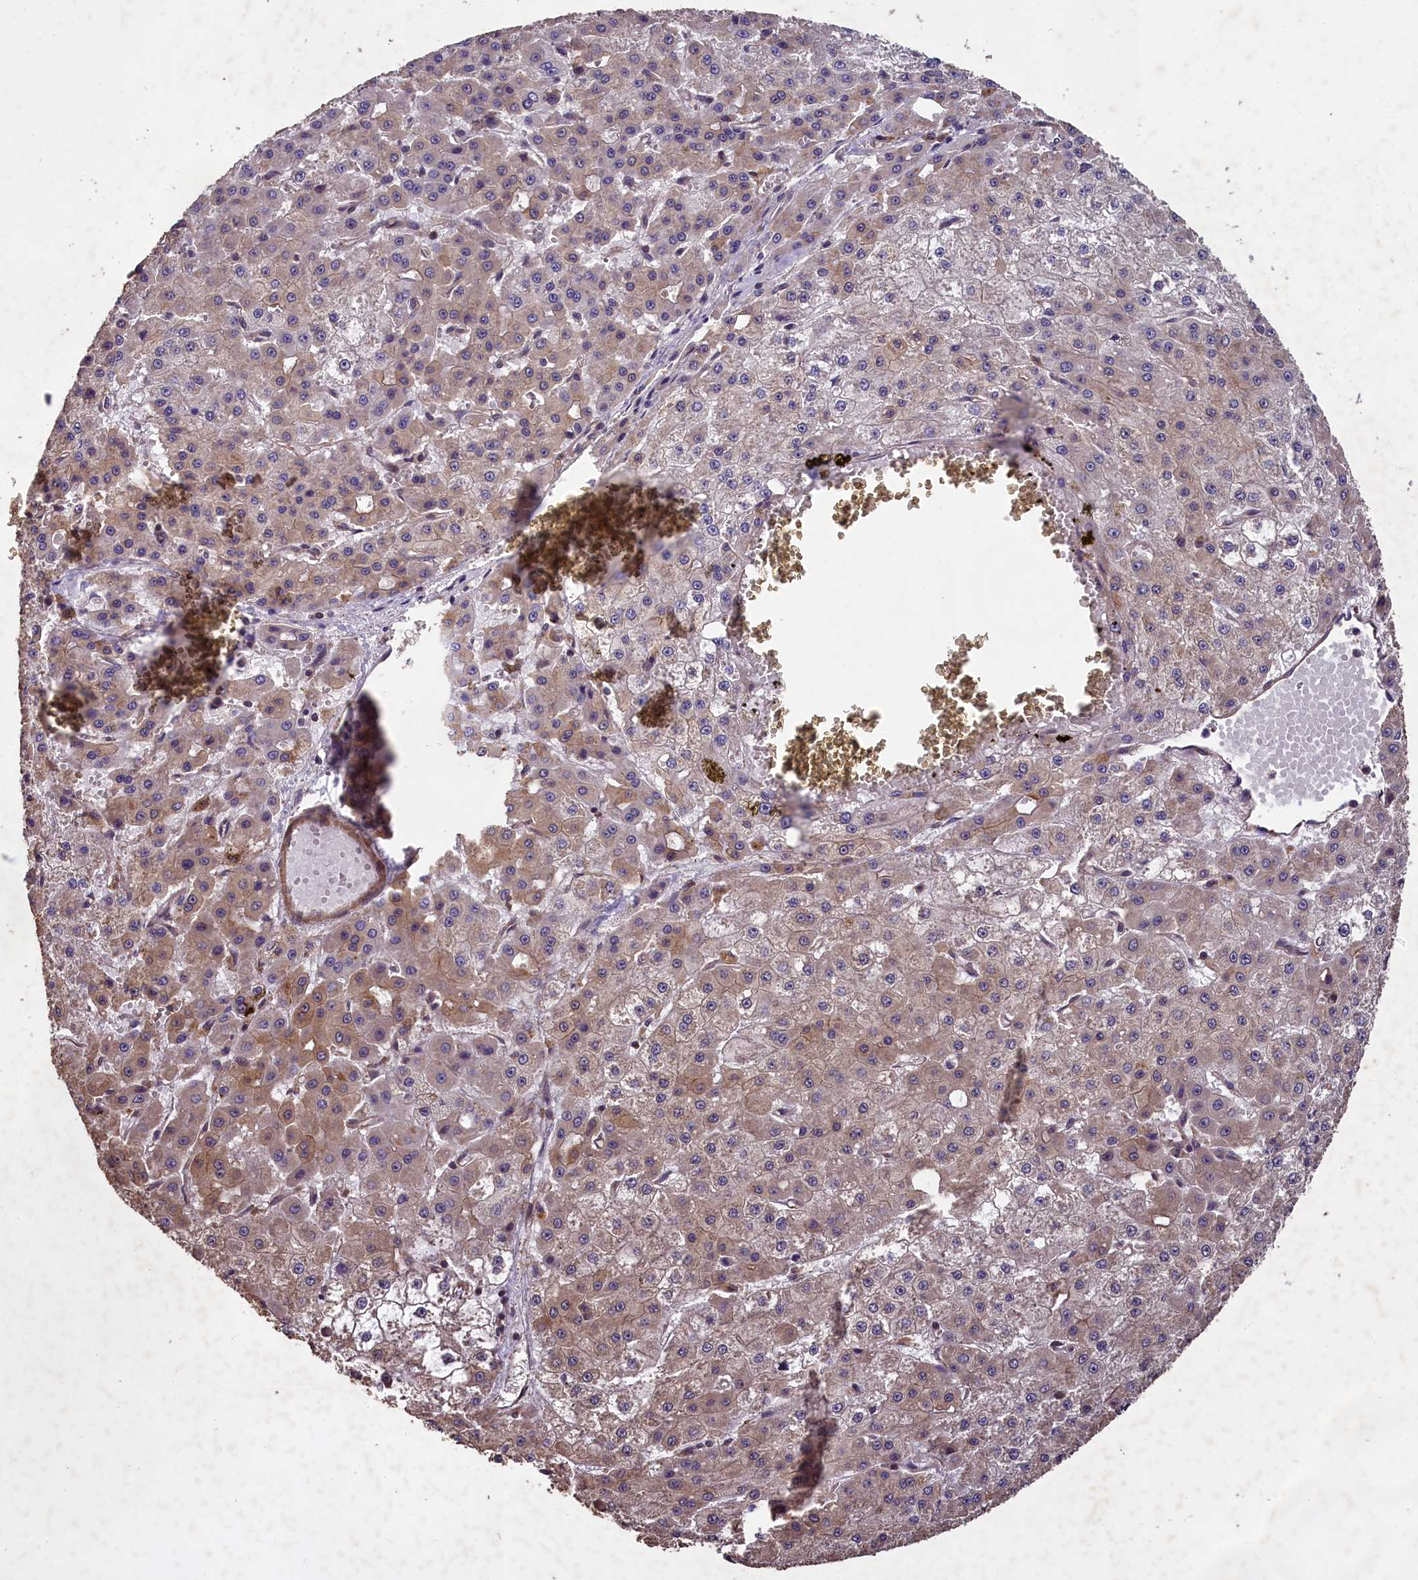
{"staining": {"intensity": "weak", "quantity": "25%-75%", "location": "cytoplasmic/membranous"}, "tissue": "liver cancer", "cell_type": "Tumor cells", "image_type": "cancer", "snomed": [{"axis": "morphology", "description": "Carcinoma, Hepatocellular, NOS"}, {"axis": "topography", "description": "Liver"}], "caption": "IHC of liver cancer (hepatocellular carcinoma) reveals low levels of weak cytoplasmic/membranous positivity in about 25%-75% of tumor cells. Using DAB (3,3'-diaminobenzidine) (brown) and hematoxylin (blue) stains, captured at high magnification using brightfield microscopy.", "gene": "CHD9", "patient": {"sex": "male", "age": 47}}